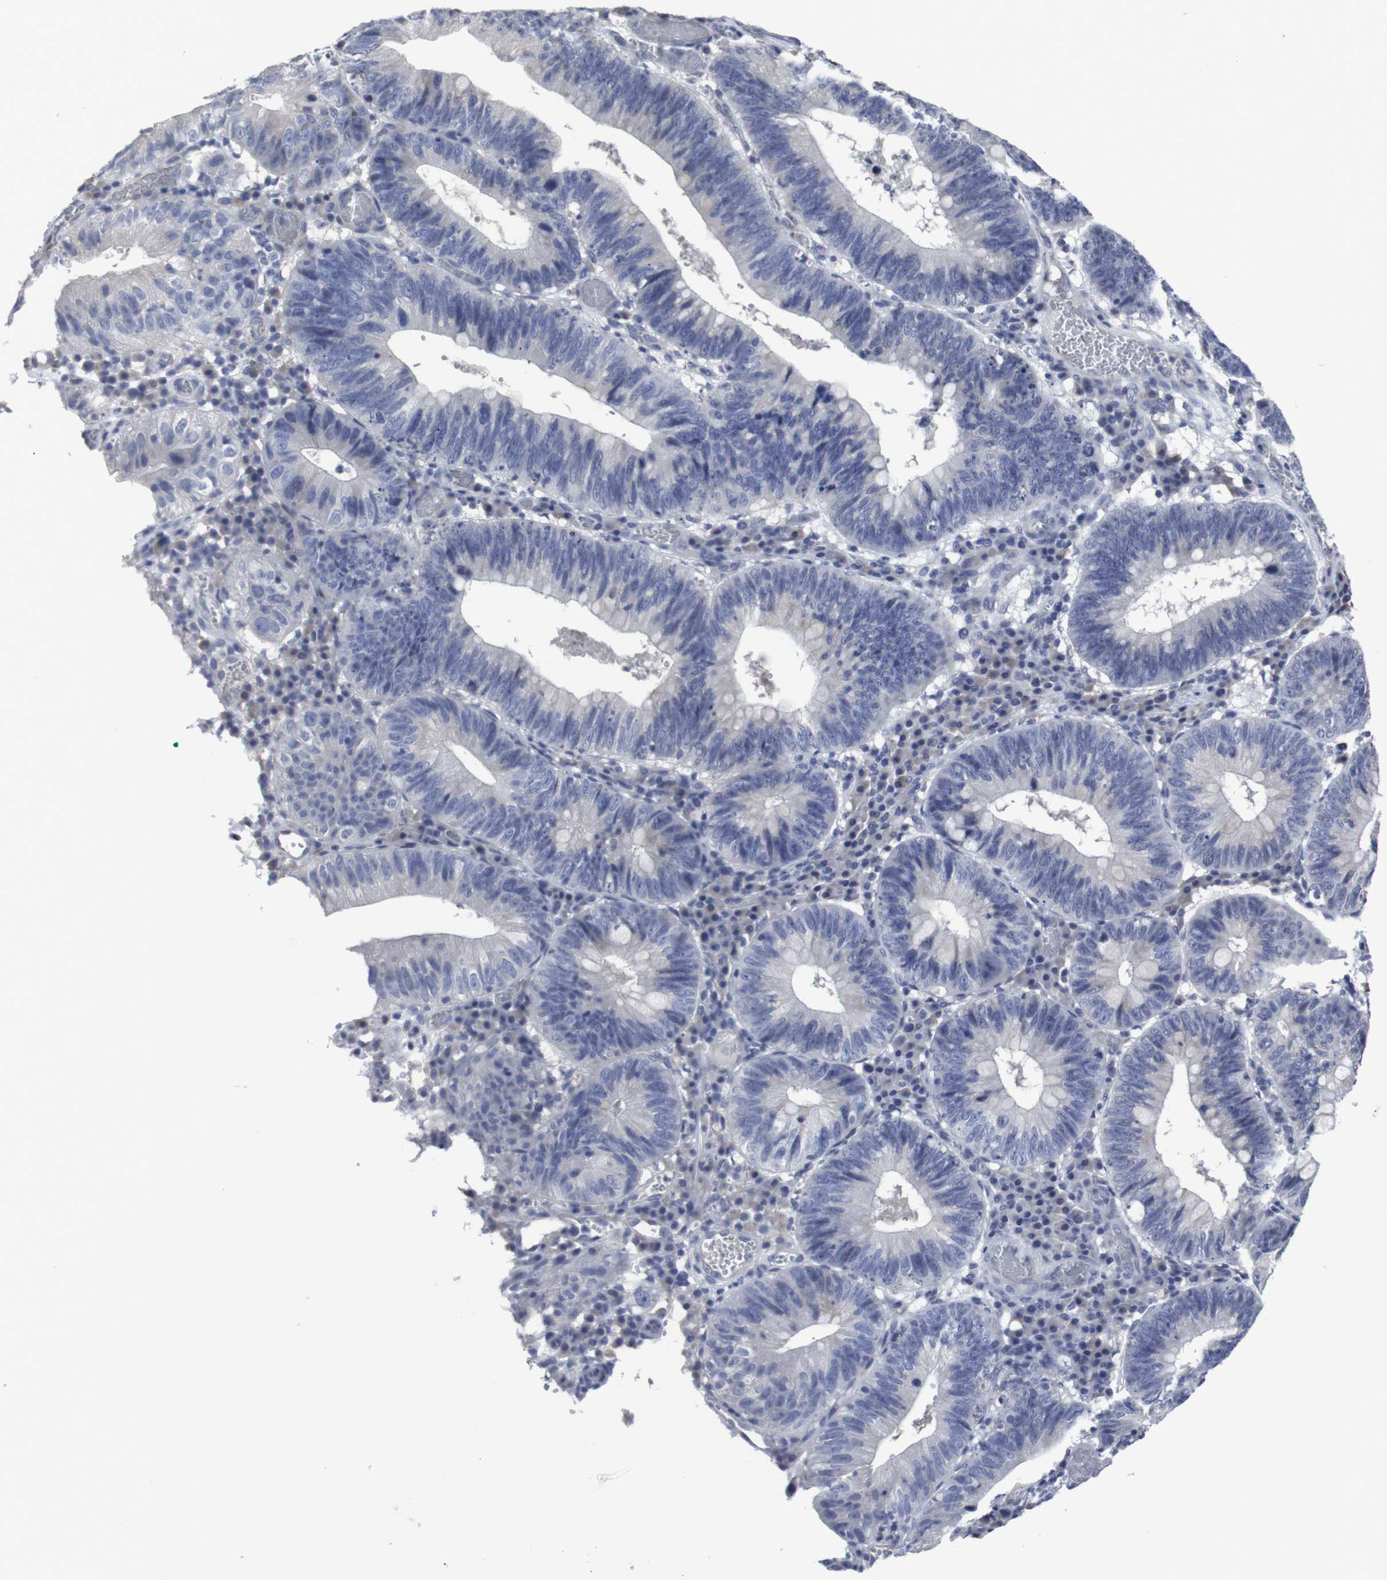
{"staining": {"intensity": "negative", "quantity": "none", "location": "none"}, "tissue": "stomach cancer", "cell_type": "Tumor cells", "image_type": "cancer", "snomed": [{"axis": "morphology", "description": "Adenocarcinoma, NOS"}, {"axis": "topography", "description": "Stomach"}], "caption": "DAB (3,3'-diaminobenzidine) immunohistochemical staining of human stomach cancer (adenocarcinoma) displays no significant positivity in tumor cells.", "gene": "SNCG", "patient": {"sex": "male", "age": 59}}